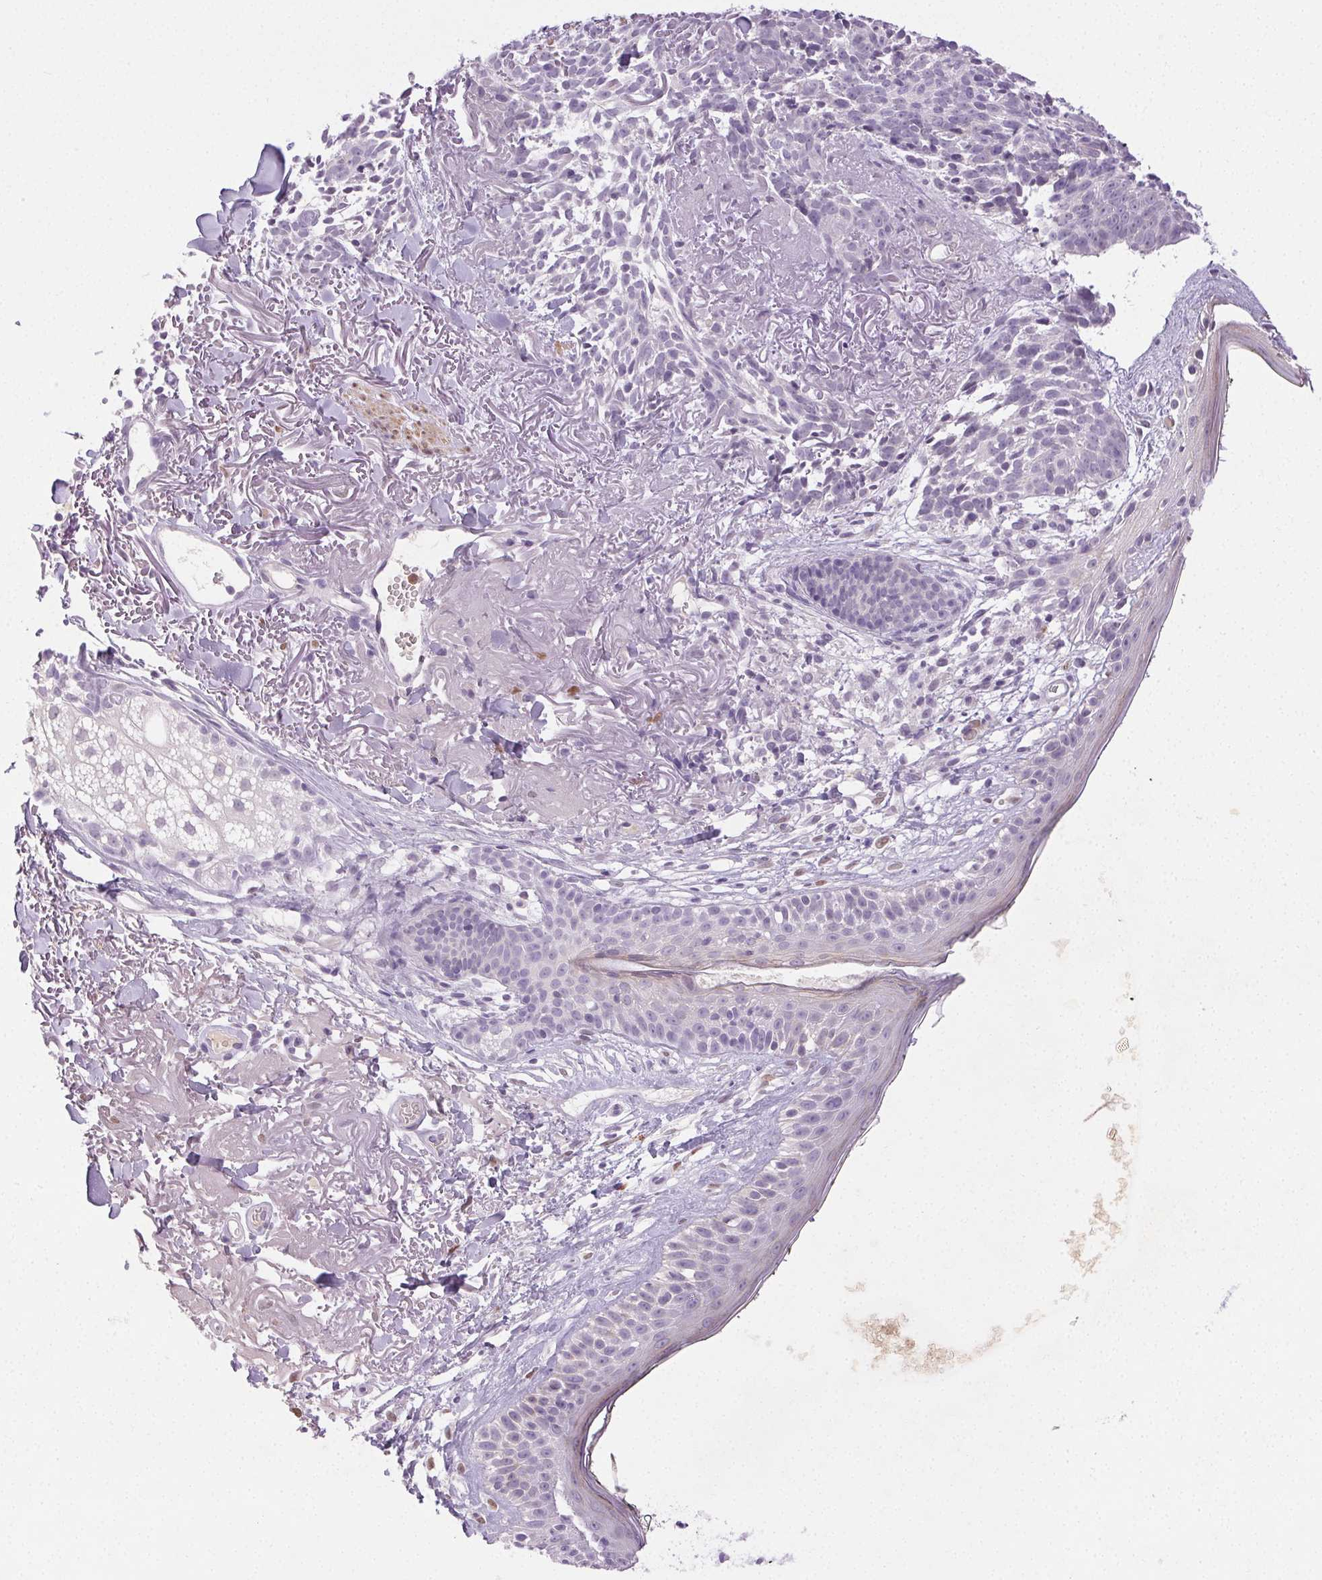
{"staining": {"intensity": "negative", "quantity": "none", "location": "none"}, "tissue": "skin cancer", "cell_type": "Tumor cells", "image_type": "cancer", "snomed": [{"axis": "morphology", "description": "Basal cell carcinoma"}, {"axis": "morphology", "description": "BCC, high aggressive"}, {"axis": "topography", "description": "Skin"}], "caption": "Skin bcc,  high aggressive was stained to show a protein in brown. There is no significant staining in tumor cells.", "gene": "EMX2", "patient": {"sex": "female", "age": 86}}